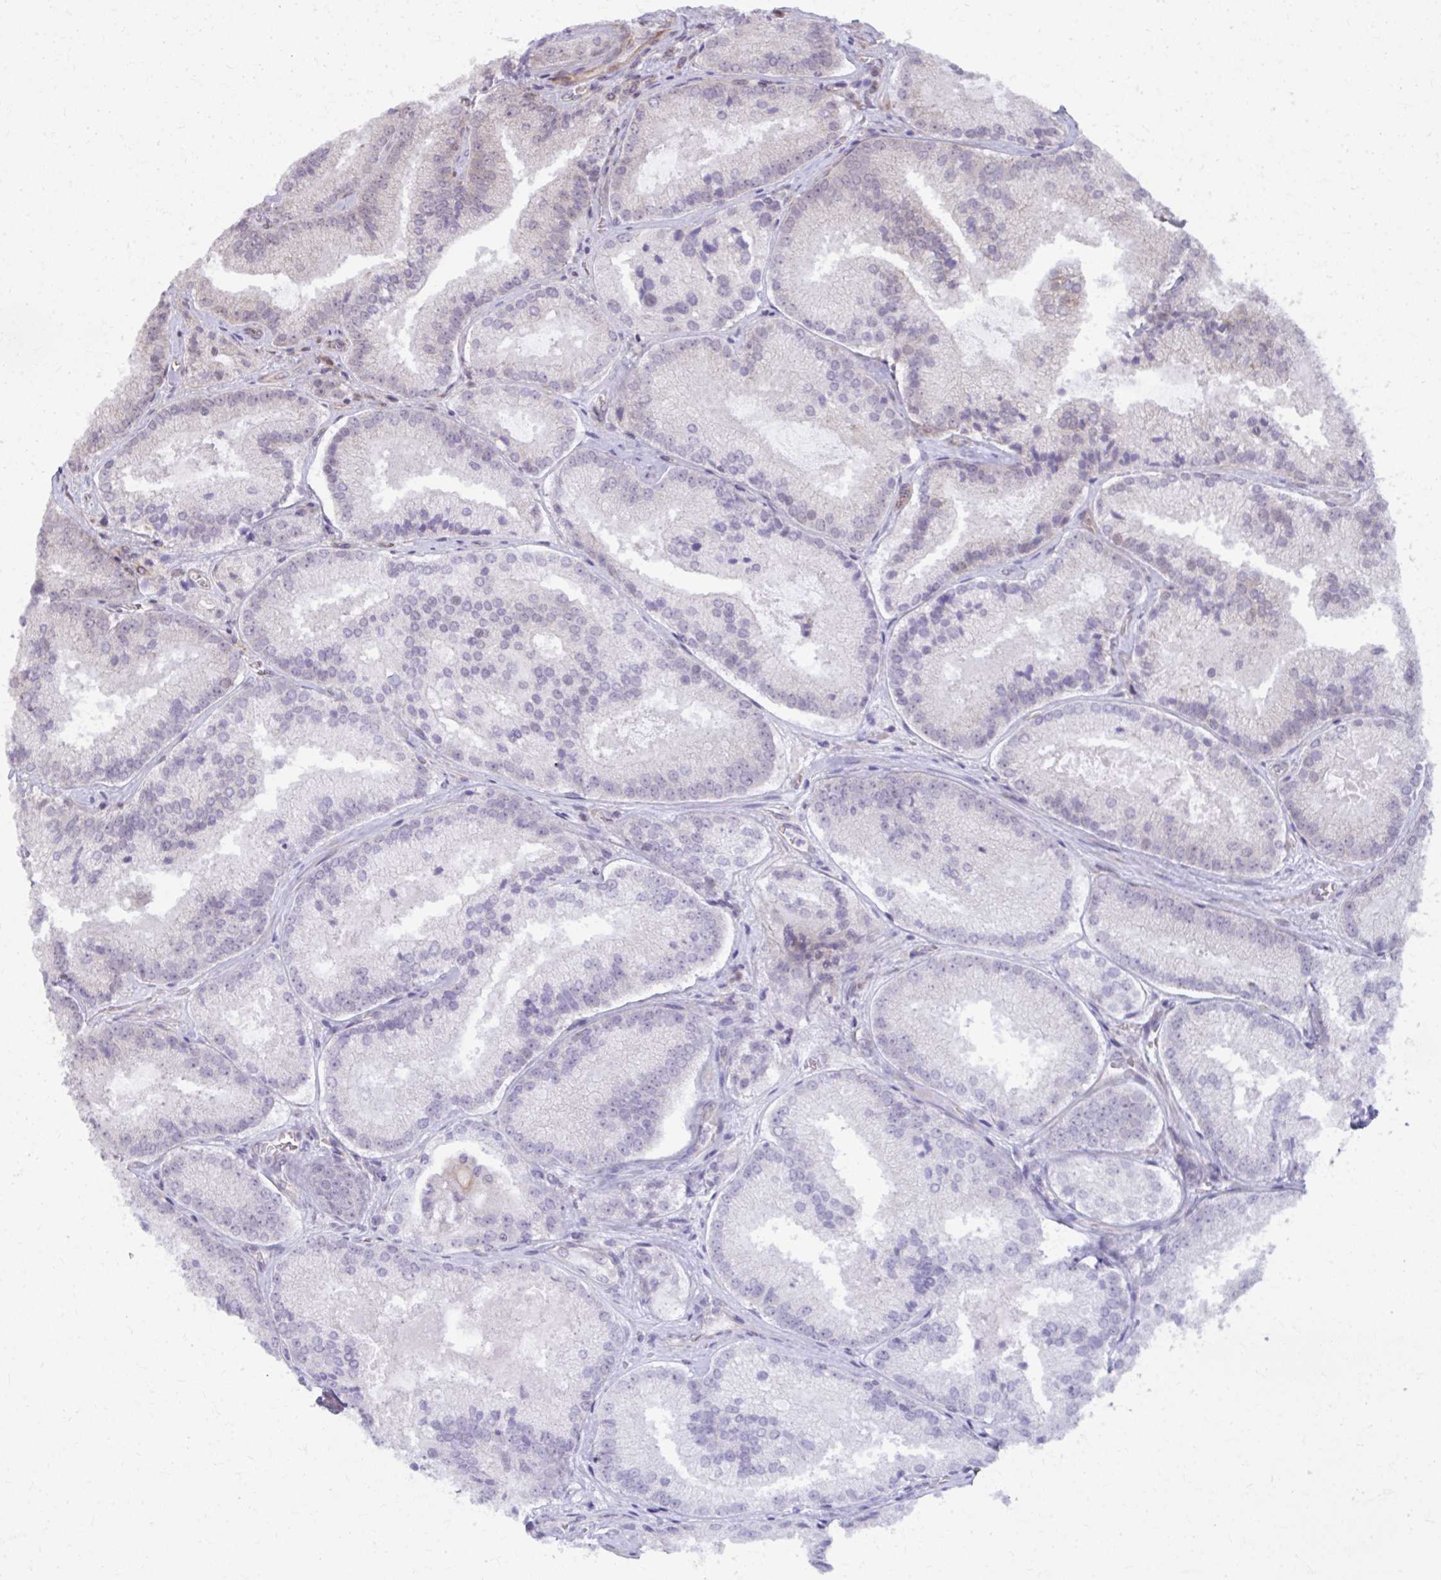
{"staining": {"intensity": "weak", "quantity": "<25%", "location": "nuclear"}, "tissue": "prostate cancer", "cell_type": "Tumor cells", "image_type": "cancer", "snomed": [{"axis": "morphology", "description": "Adenocarcinoma, High grade"}, {"axis": "topography", "description": "Prostate"}], "caption": "DAB immunohistochemical staining of prostate cancer shows no significant staining in tumor cells.", "gene": "MAF1", "patient": {"sex": "male", "age": 73}}